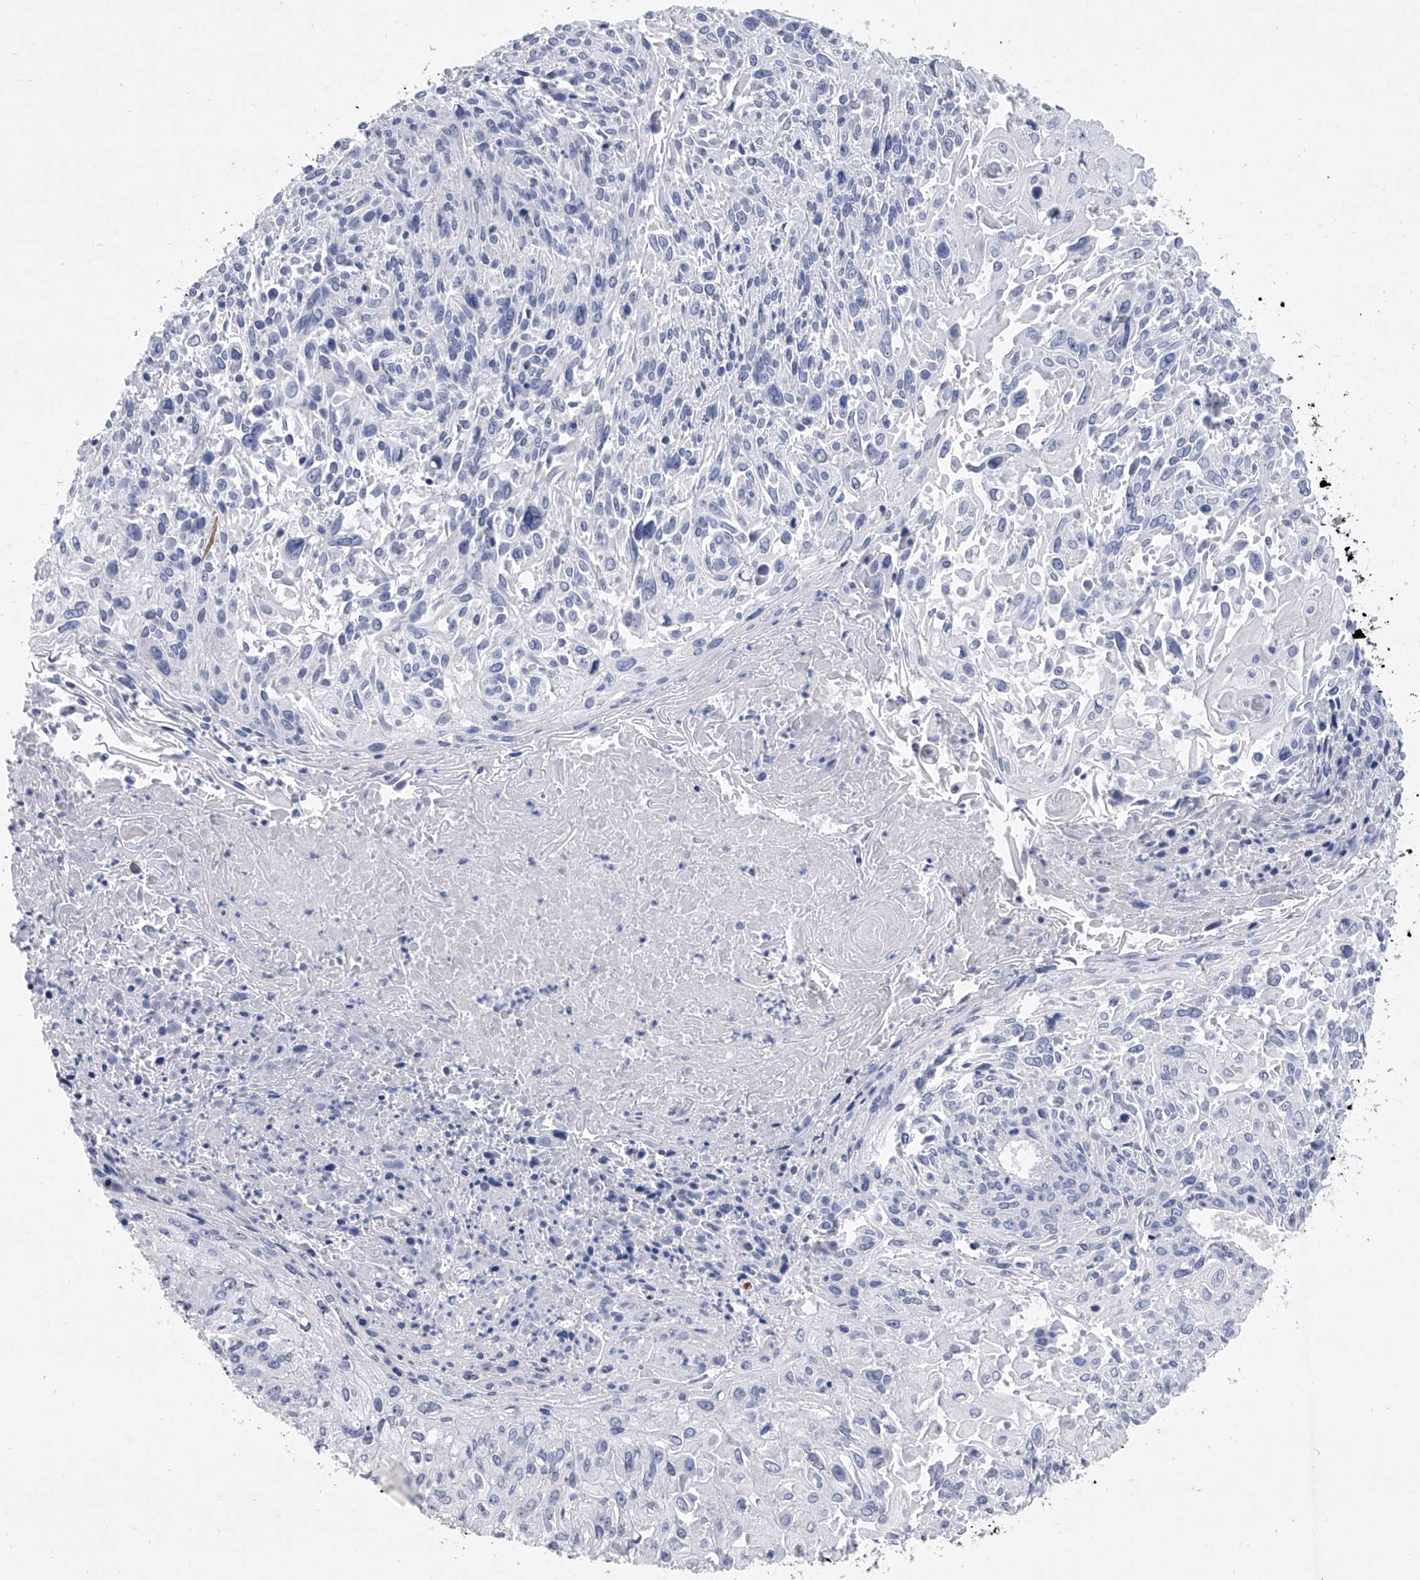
{"staining": {"intensity": "negative", "quantity": "none", "location": "none"}, "tissue": "cervical cancer", "cell_type": "Tumor cells", "image_type": "cancer", "snomed": [{"axis": "morphology", "description": "Squamous cell carcinoma, NOS"}, {"axis": "topography", "description": "Cervix"}], "caption": "There is no significant positivity in tumor cells of cervical cancer. (Immunohistochemistry, brightfield microscopy, high magnification).", "gene": "ALG14", "patient": {"sex": "female", "age": 51}}